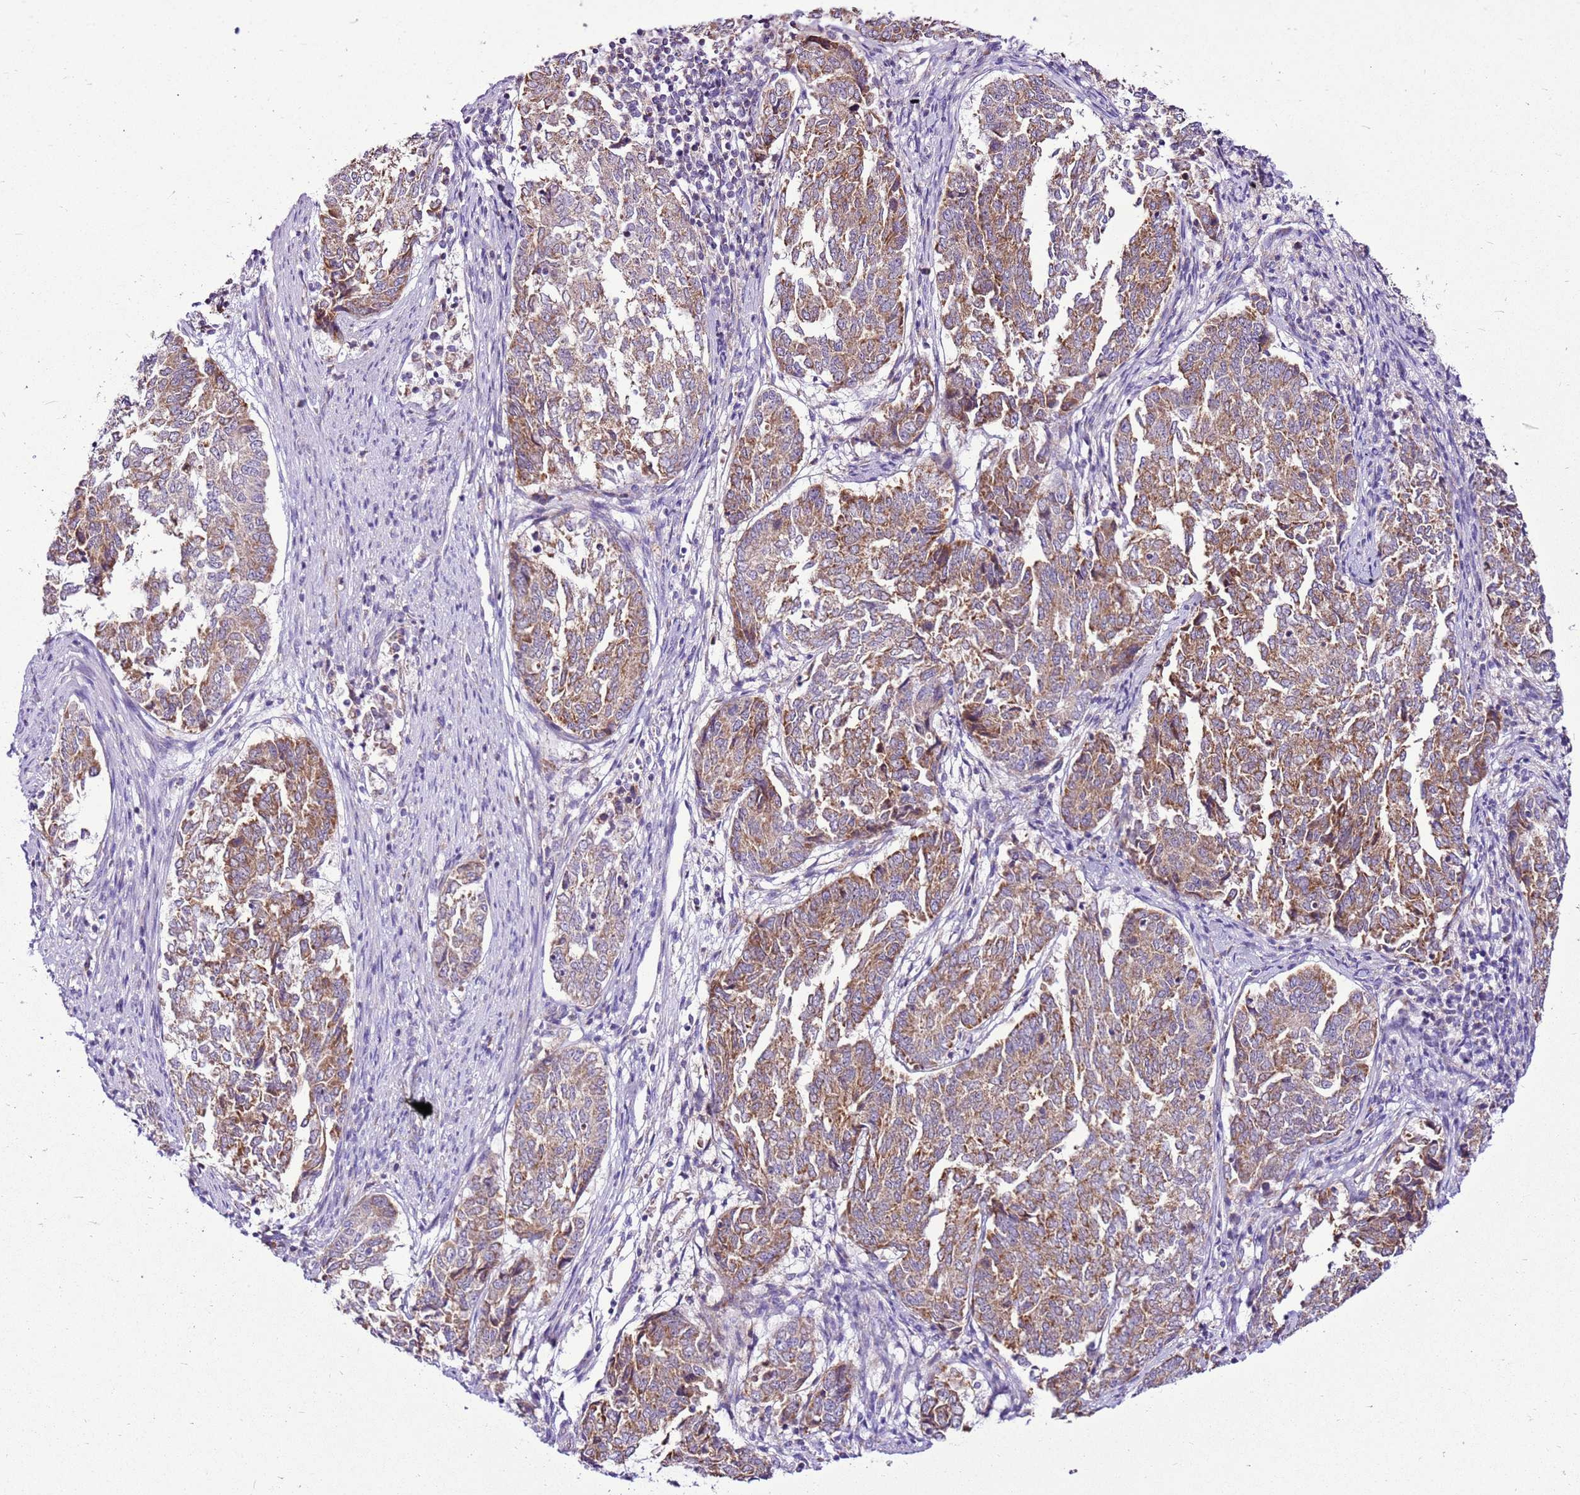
{"staining": {"intensity": "moderate", "quantity": ">75%", "location": "cytoplasmic/membranous"}, "tissue": "endometrial cancer", "cell_type": "Tumor cells", "image_type": "cancer", "snomed": [{"axis": "morphology", "description": "Adenocarcinoma, NOS"}, {"axis": "topography", "description": "Endometrium"}], "caption": "Brown immunohistochemical staining in endometrial cancer shows moderate cytoplasmic/membranous staining in about >75% of tumor cells.", "gene": "MRPL36", "patient": {"sex": "female", "age": 80}}